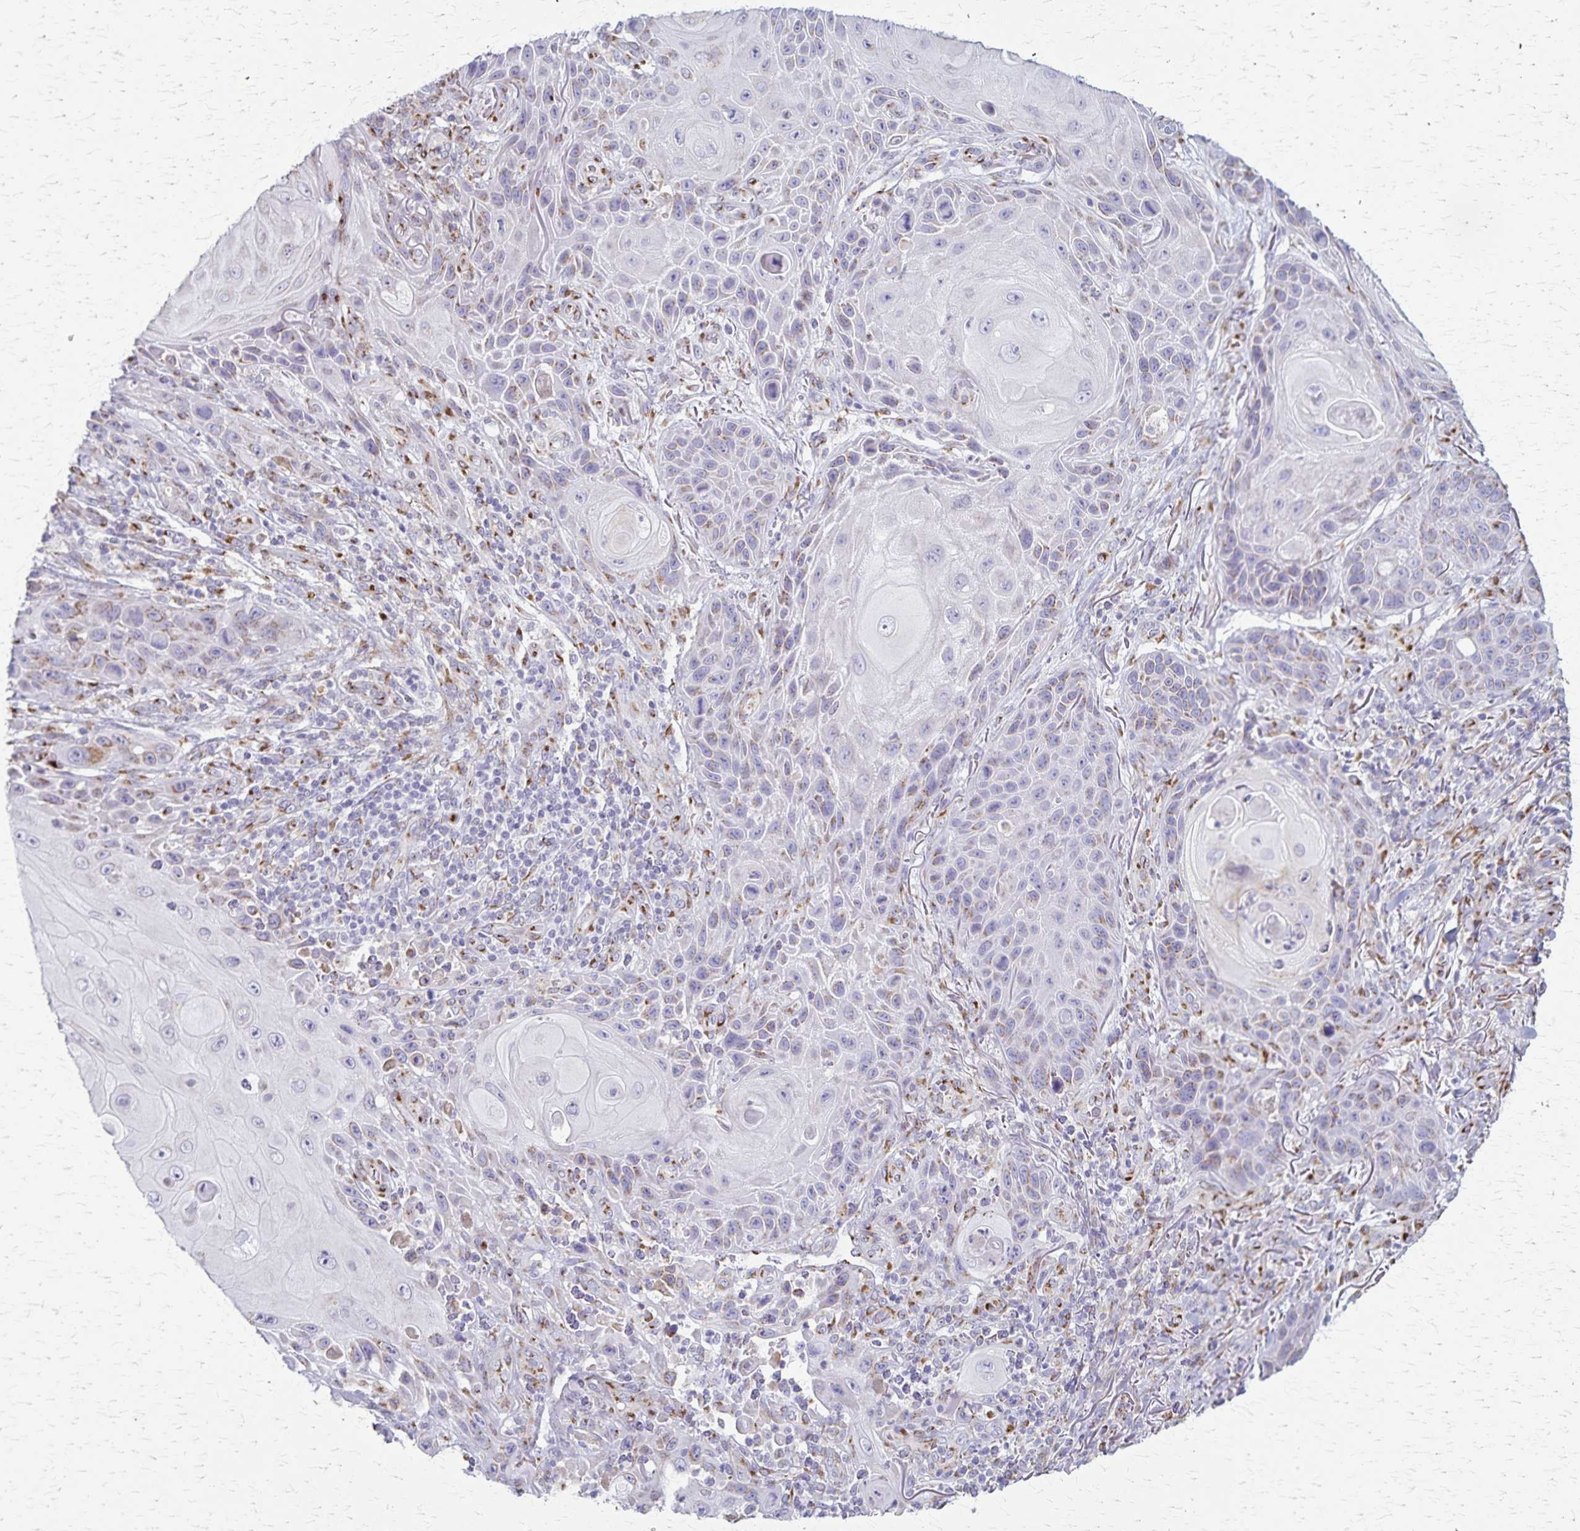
{"staining": {"intensity": "negative", "quantity": "none", "location": "none"}, "tissue": "skin cancer", "cell_type": "Tumor cells", "image_type": "cancer", "snomed": [{"axis": "morphology", "description": "Squamous cell carcinoma, NOS"}, {"axis": "topography", "description": "Skin"}], "caption": "This is an IHC photomicrograph of skin squamous cell carcinoma. There is no staining in tumor cells.", "gene": "MCFD2", "patient": {"sex": "female", "age": 94}}